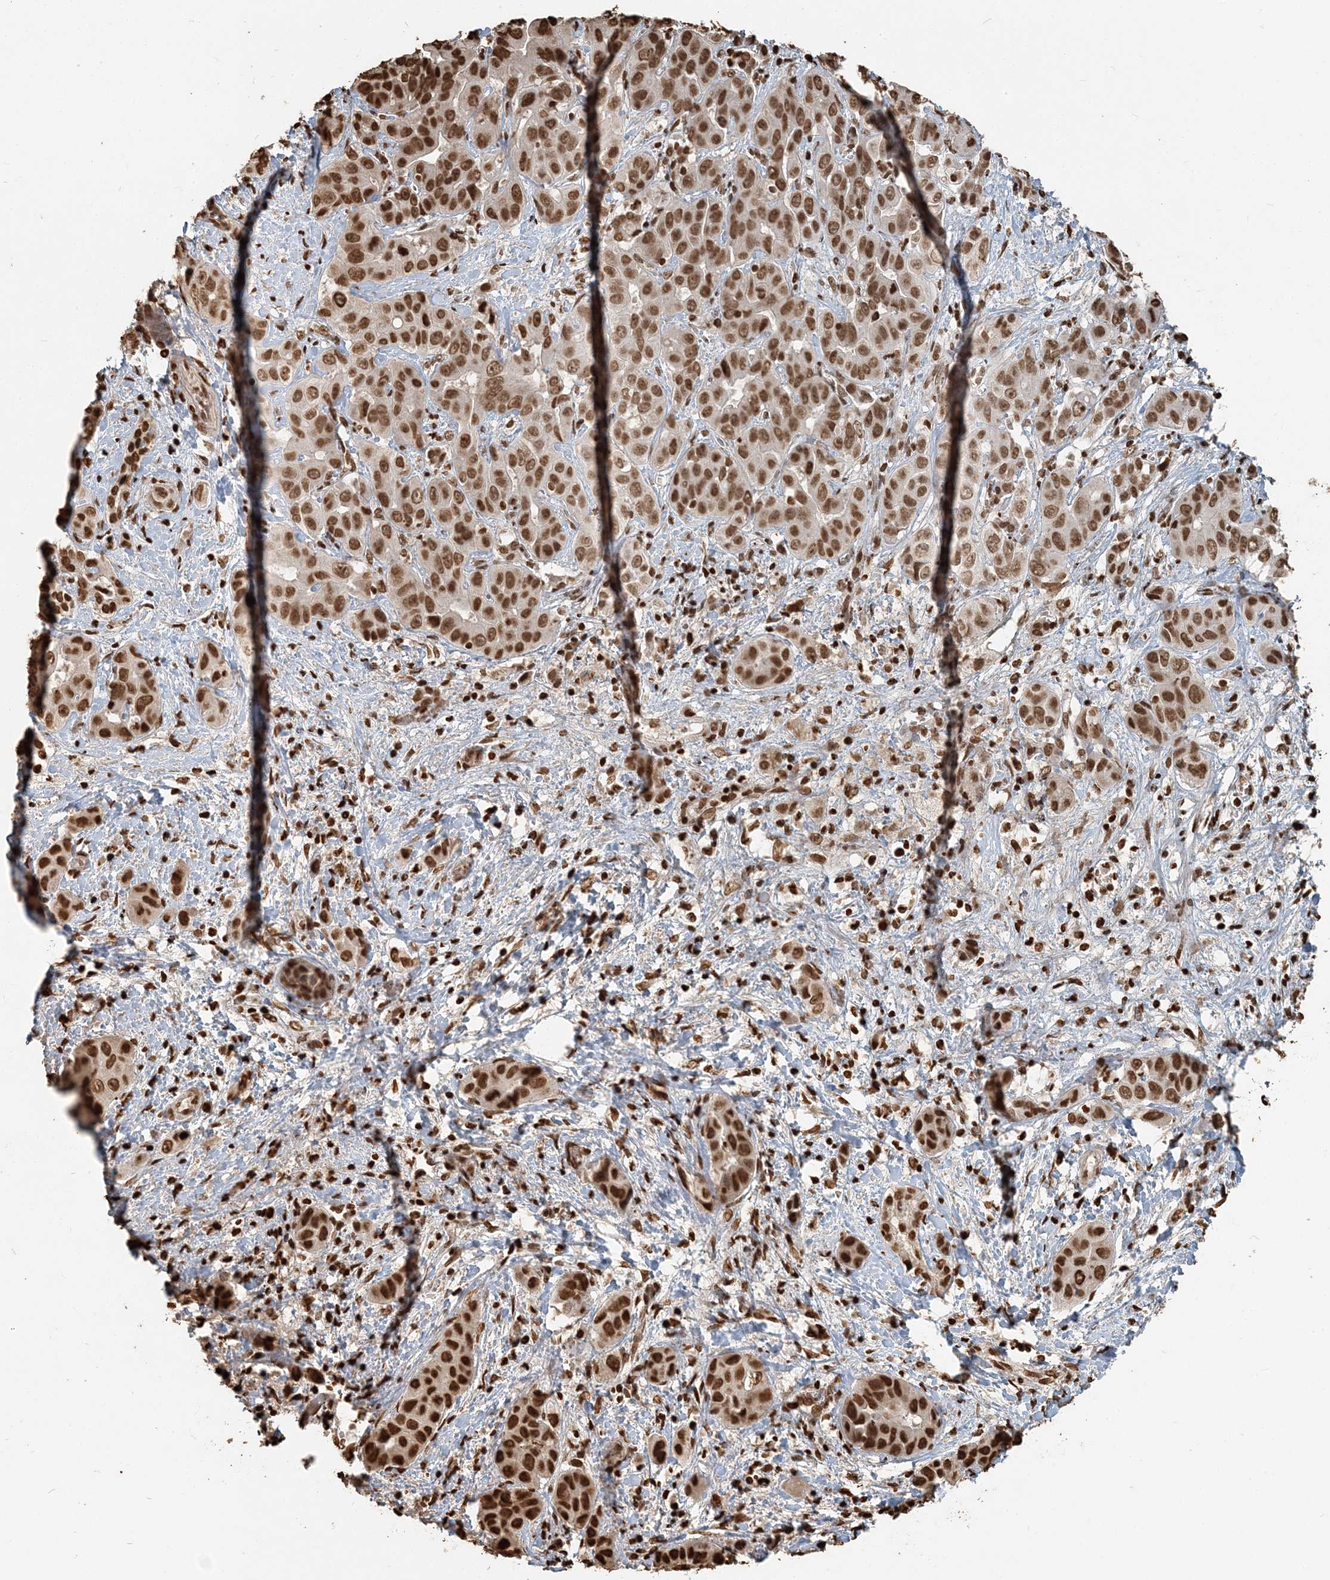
{"staining": {"intensity": "strong", "quantity": ">75%", "location": "nuclear"}, "tissue": "liver cancer", "cell_type": "Tumor cells", "image_type": "cancer", "snomed": [{"axis": "morphology", "description": "Cholangiocarcinoma"}, {"axis": "topography", "description": "Liver"}], "caption": "IHC (DAB (3,3'-diaminobenzidine)) staining of liver cancer demonstrates strong nuclear protein staining in approximately >75% of tumor cells.", "gene": "H3-3B", "patient": {"sex": "female", "age": 52}}